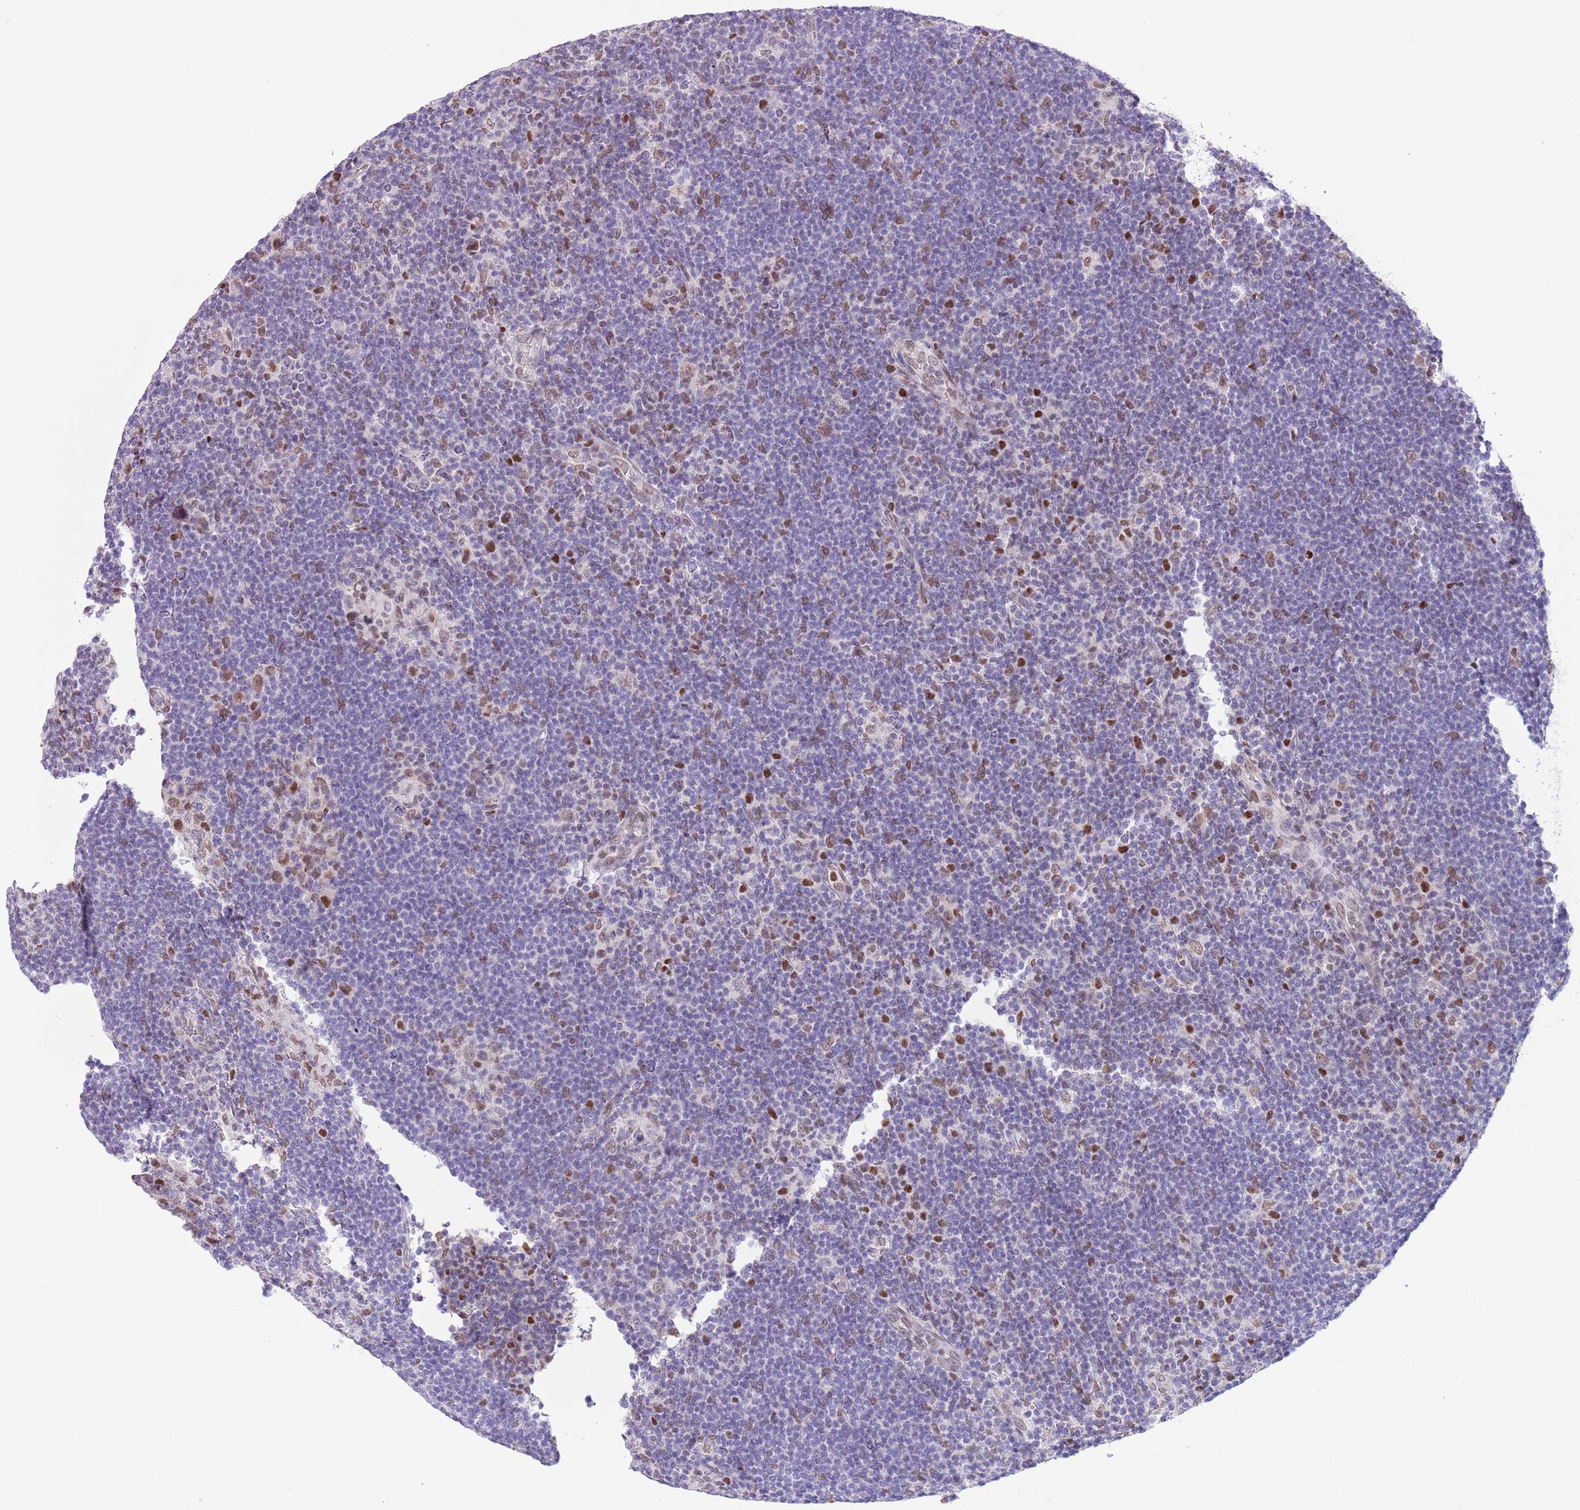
{"staining": {"intensity": "moderate", "quantity": "25%-75%", "location": "cytoplasmic/membranous,nuclear"}, "tissue": "lymphoma", "cell_type": "Tumor cells", "image_type": "cancer", "snomed": [{"axis": "morphology", "description": "Hodgkin's disease, NOS"}, {"axis": "topography", "description": "Lymph node"}], "caption": "There is medium levels of moderate cytoplasmic/membranous and nuclear positivity in tumor cells of lymphoma, as demonstrated by immunohistochemical staining (brown color).", "gene": "ZGLP1", "patient": {"sex": "female", "age": 57}}